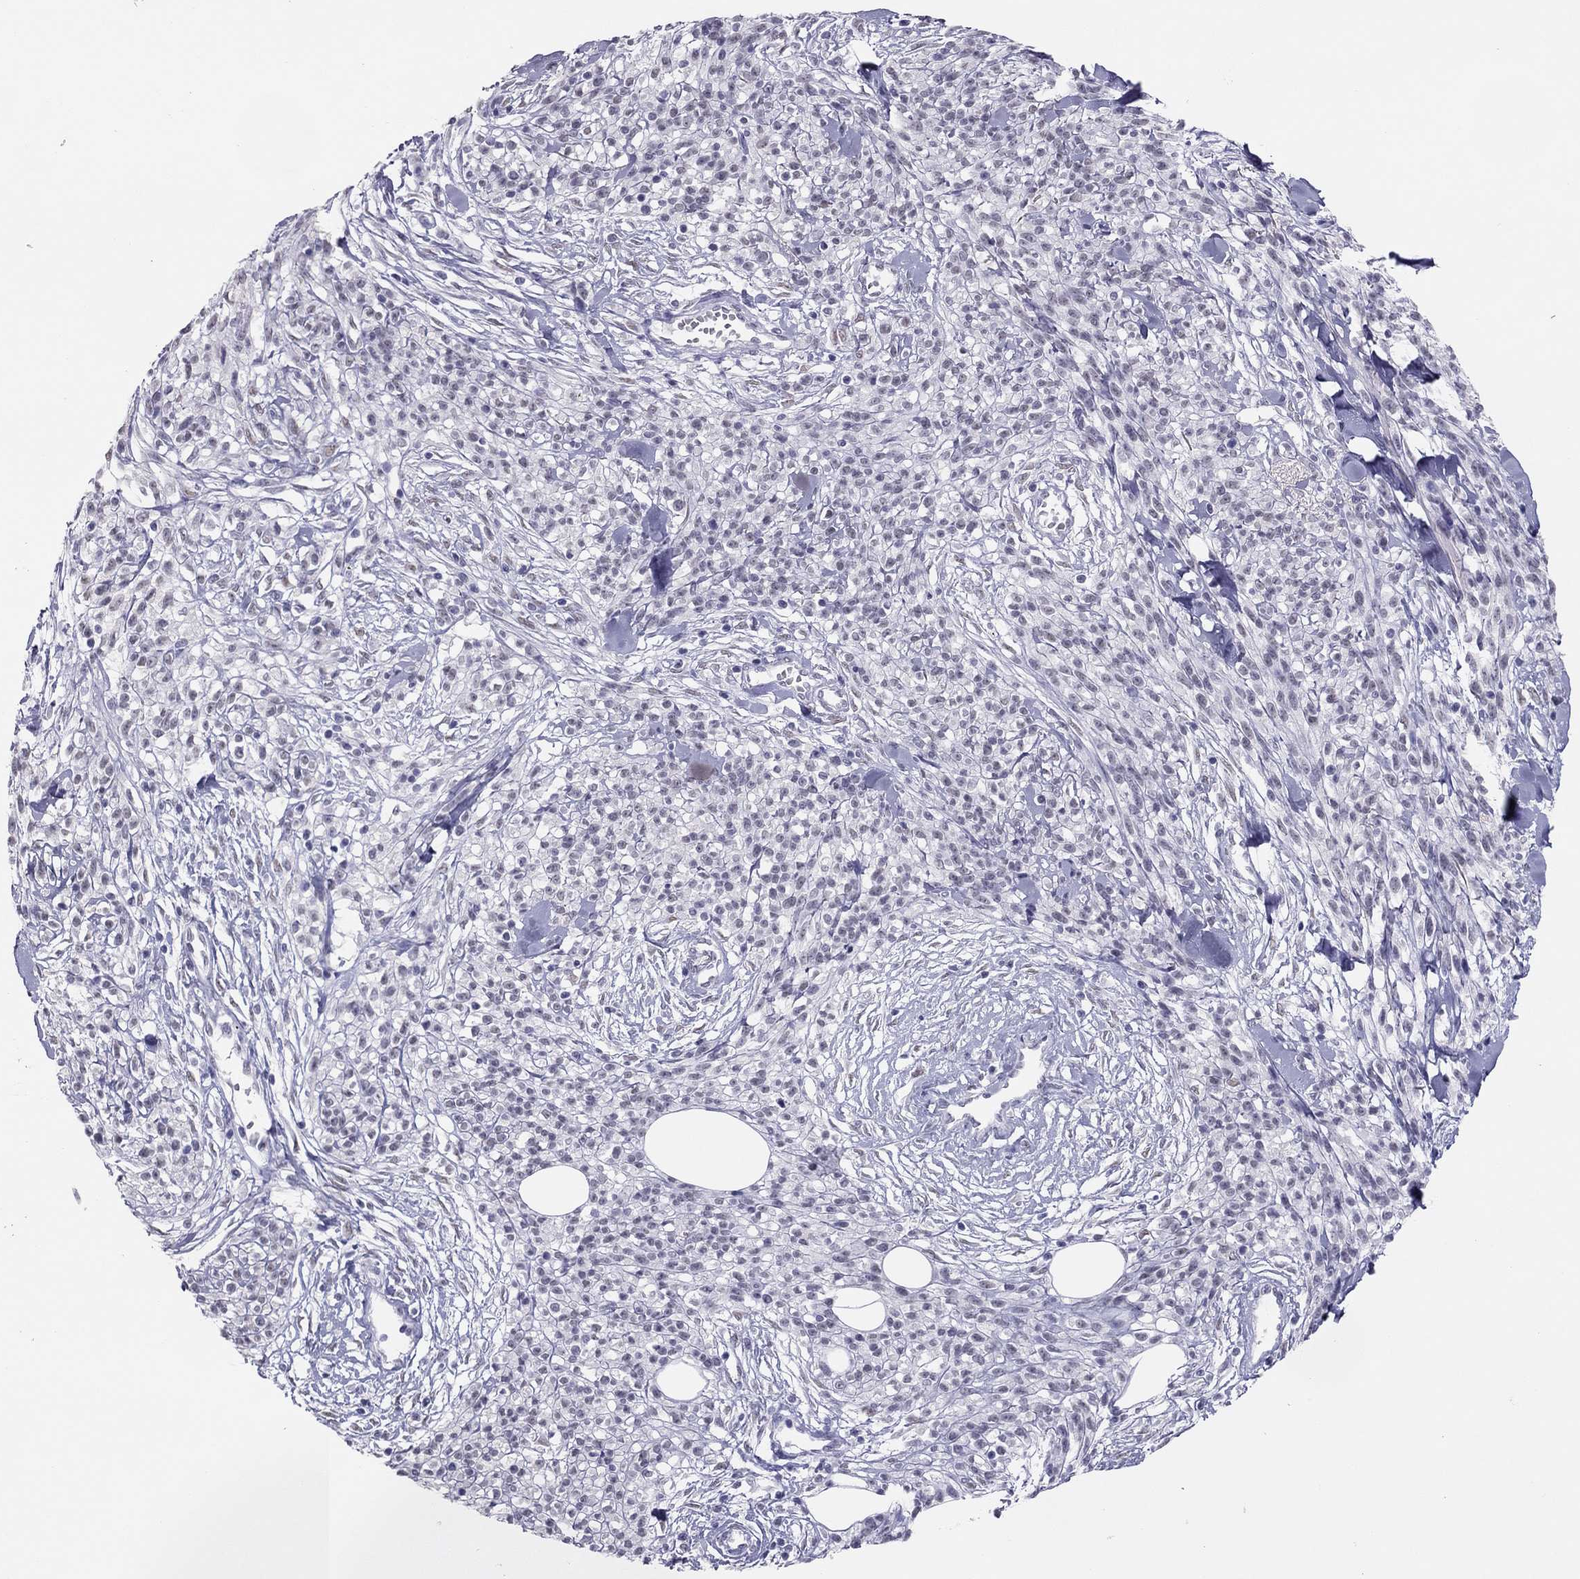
{"staining": {"intensity": "weak", "quantity": "<25%", "location": "nuclear"}, "tissue": "melanoma", "cell_type": "Tumor cells", "image_type": "cancer", "snomed": [{"axis": "morphology", "description": "Malignant melanoma, NOS"}, {"axis": "topography", "description": "Skin"}, {"axis": "topography", "description": "Skin of trunk"}], "caption": "Tumor cells show no significant protein staining in melanoma.", "gene": "PHOX2A", "patient": {"sex": "male", "age": 74}}